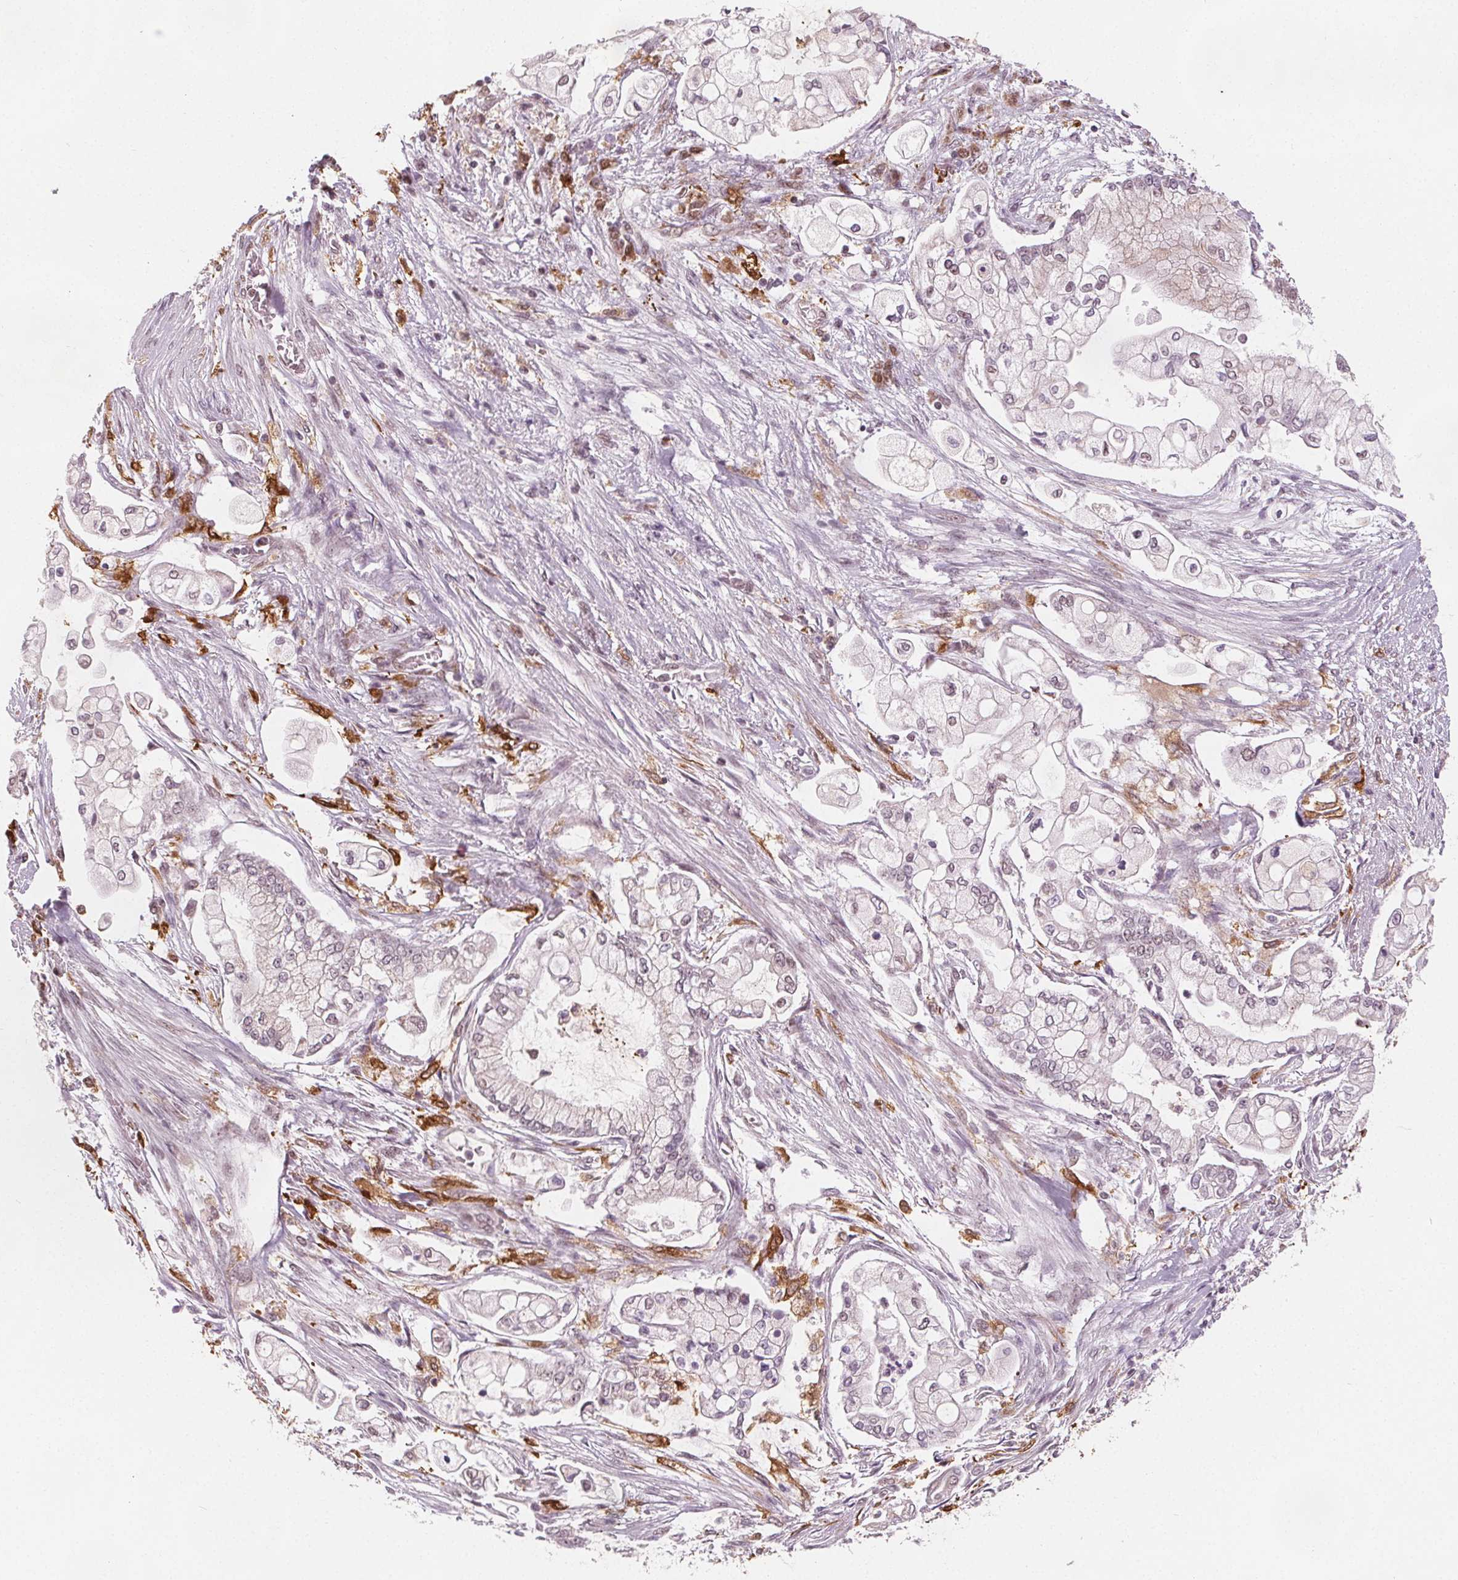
{"staining": {"intensity": "negative", "quantity": "none", "location": "none"}, "tissue": "pancreatic cancer", "cell_type": "Tumor cells", "image_type": "cancer", "snomed": [{"axis": "morphology", "description": "Adenocarcinoma, NOS"}, {"axis": "topography", "description": "Pancreas"}], "caption": "An immunohistochemistry (IHC) micrograph of pancreatic cancer (adenocarcinoma) is shown. There is no staining in tumor cells of pancreatic cancer (adenocarcinoma). The staining was performed using DAB (3,3'-diaminobenzidine) to visualize the protein expression in brown, while the nuclei were stained in blue with hematoxylin (Magnification: 20x).", "gene": "DPM2", "patient": {"sex": "female", "age": 69}}